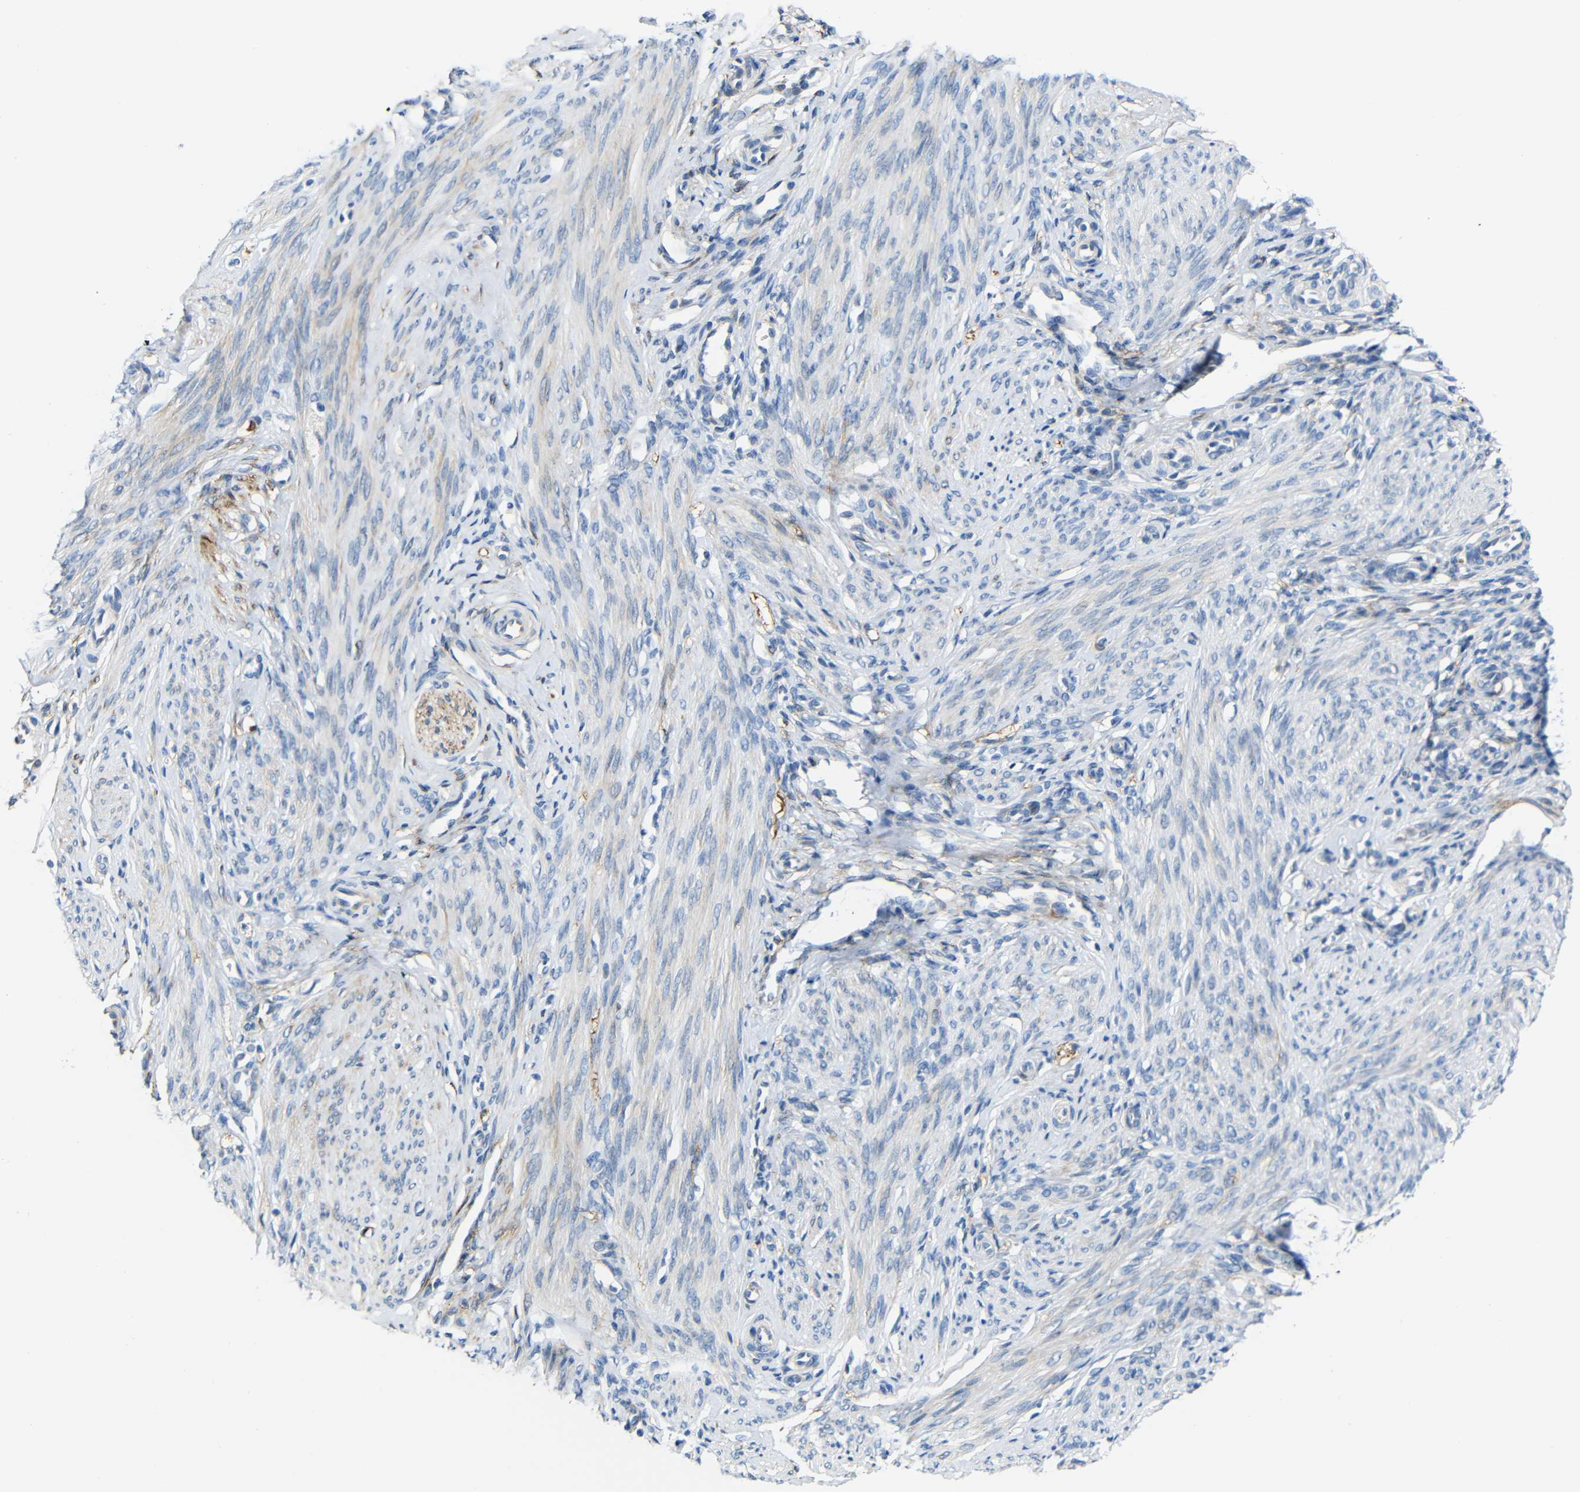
{"staining": {"intensity": "negative", "quantity": "none", "location": "none"}, "tissue": "endometrium", "cell_type": "Cells in endometrial stroma", "image_type": "normal", "snomed": [{"axis": "morphology", "description": "Normal tissue, NOS"}, {"axis": "topography", "description": "Endometrium"}], "caption": "The histopathology image displays no staining of cells in endometrial stroma in unremarkable endometrium. Nuclei are stained in blue.", "gene": "DCLK1", "patient": {"sex": "female", "age": 27}}